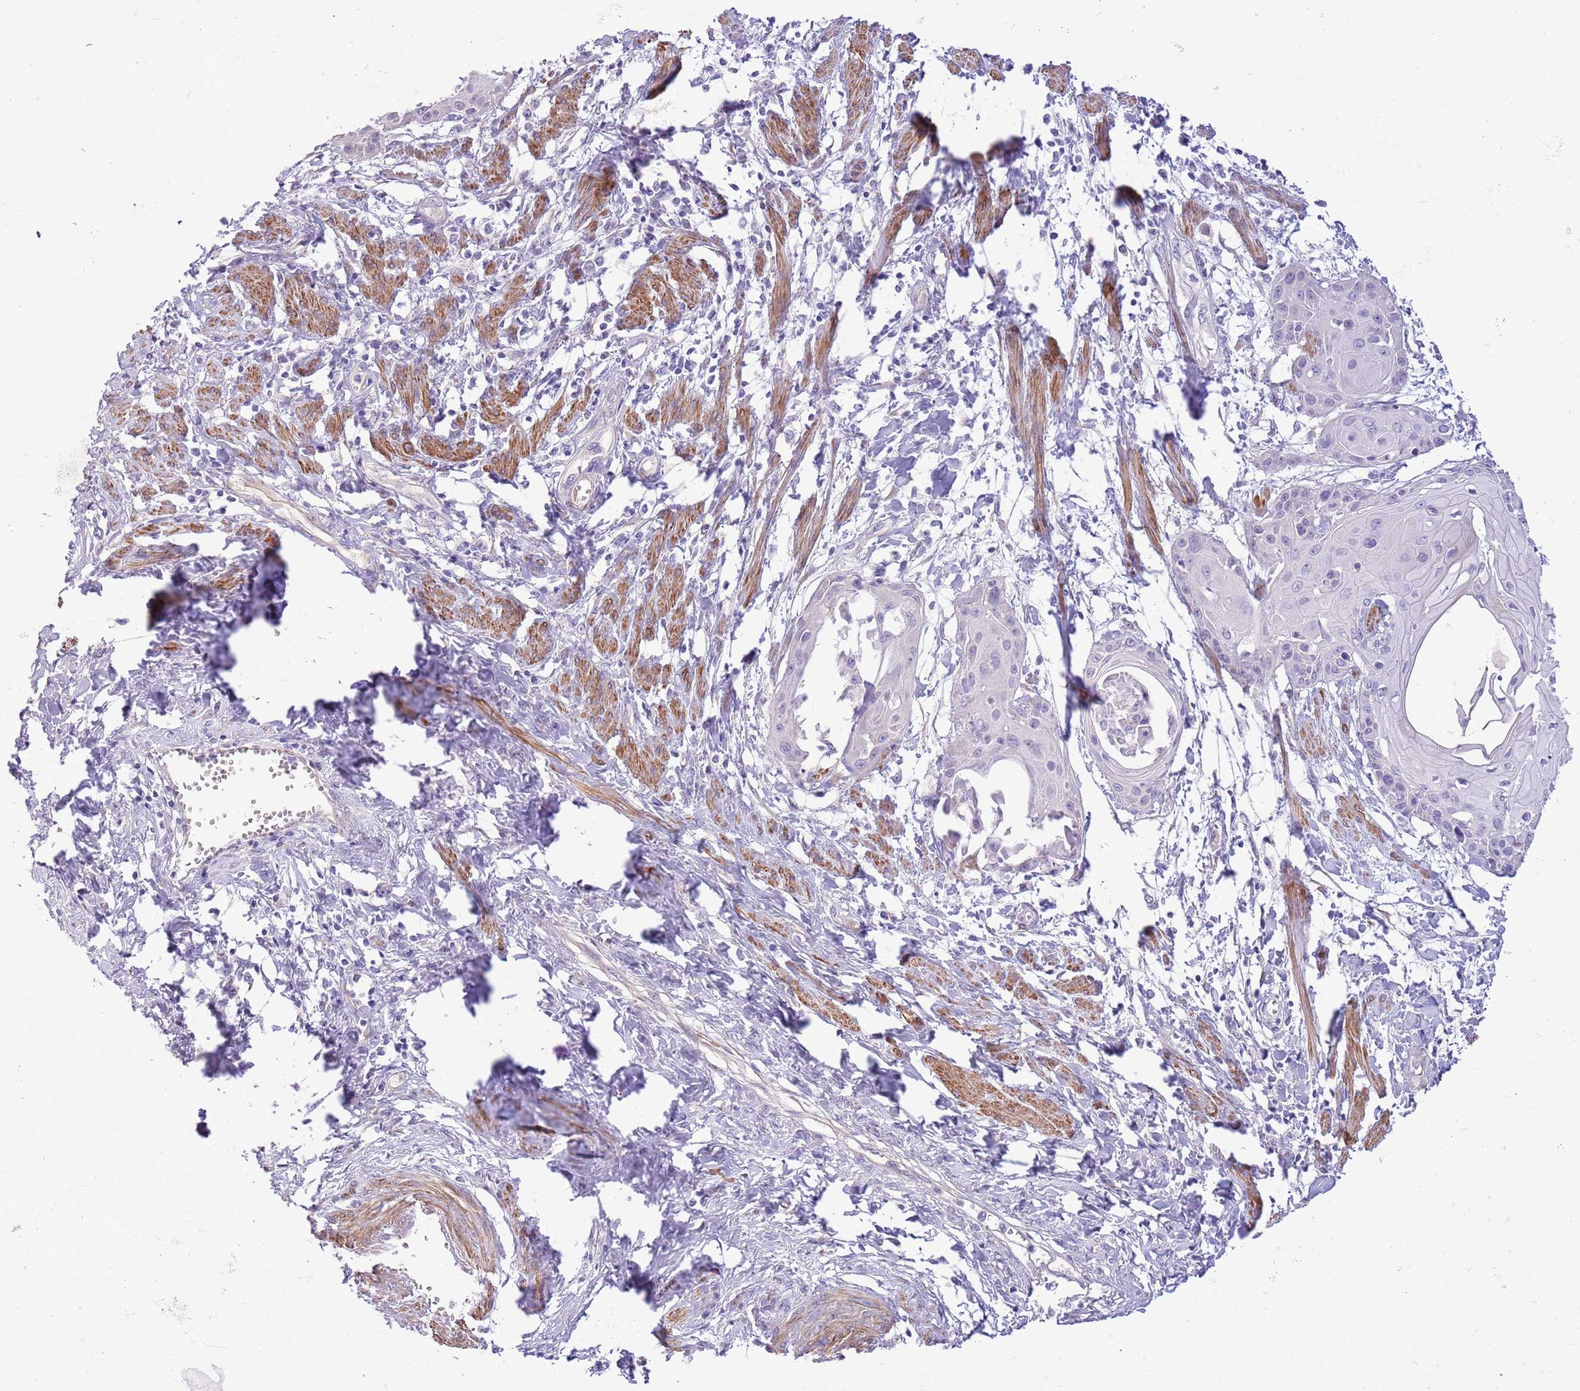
{"staining": {"intensity": "negative", "quantity": "none", "location": "none"}, "tissue": "cervical cancer", "cell_type": "Tumor cells", "image_type": "cancer", "snomed": [{"axis": "morphology", "description": "Squamous cell carcinoma, NOS"}, {"axis": "topography", "description": "Cervix"}], "caption": "Tumor cells are negative for brown protein staining in cervical cancer. The staining is performed using DAB (3,3'-diaminobenzidine) brown chromogen with nuclei counter-stained in using hematoxylin.", "gene": "ZC4H2", "patient": {"sex": "female", "age": 57}}